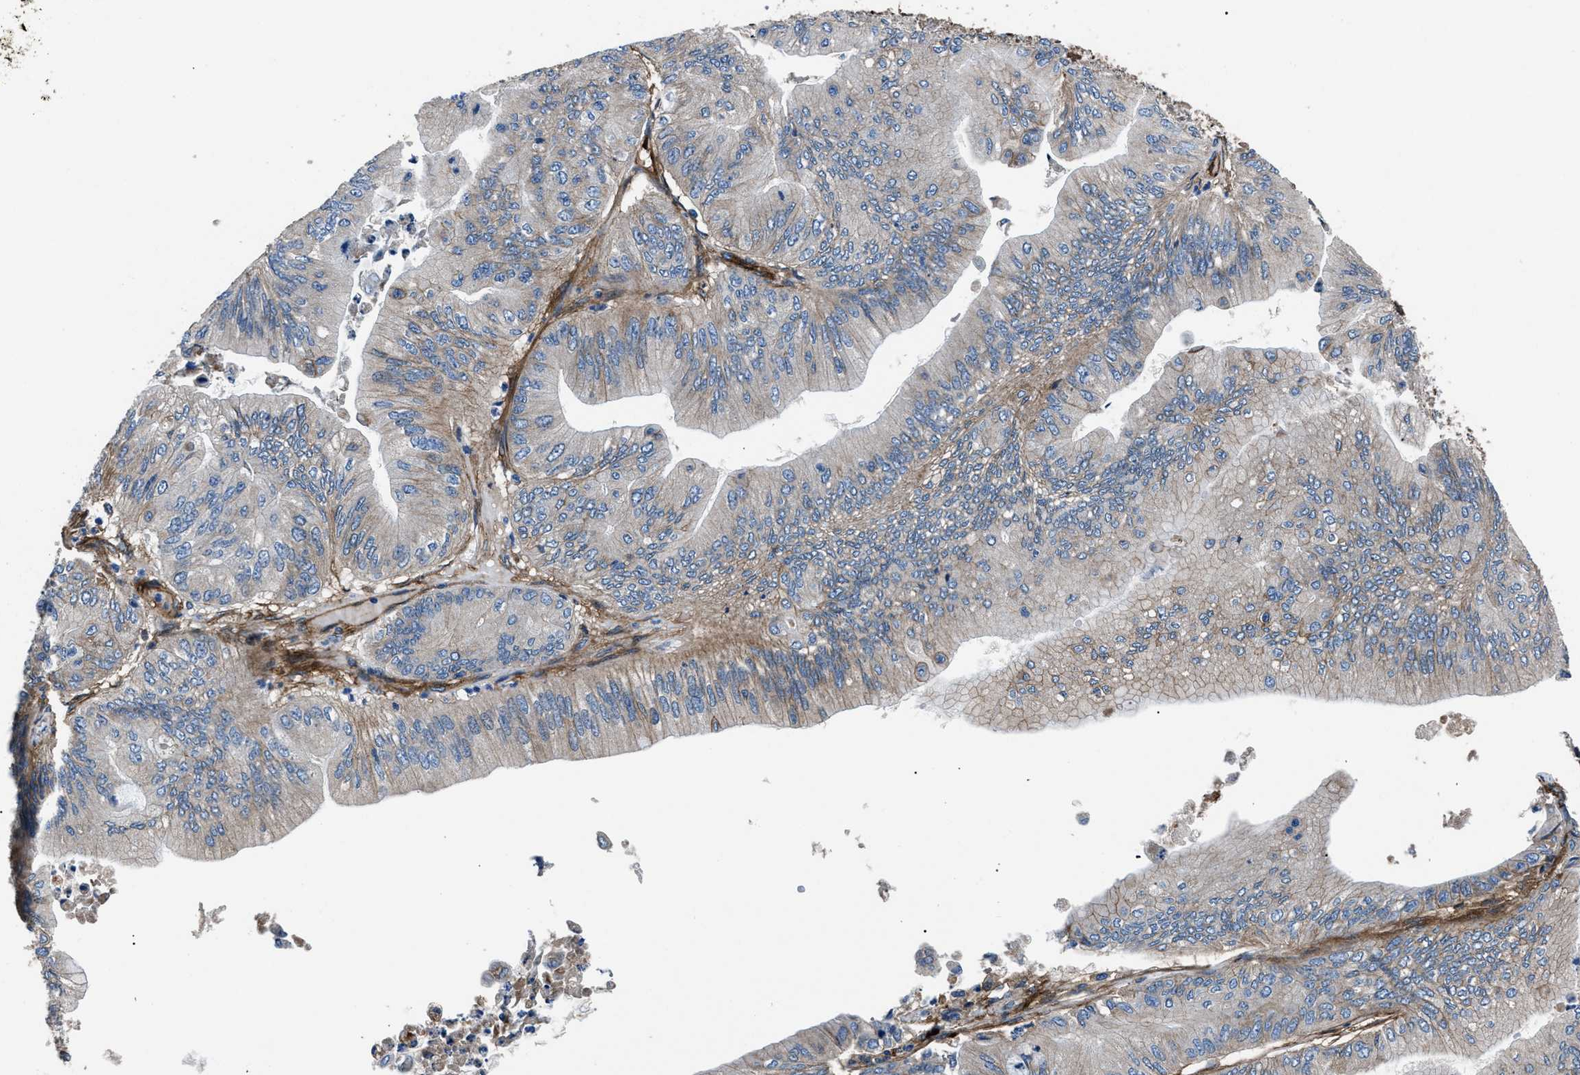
{"staining": {"intensity": "weak", "quantity": "<25%", "location": "cytoplasmic/membranous"}, "tissue": "ovarian cancer", "cell_type": "Tumor cells", "image_type": "cancer", "snomed": [{"axis": "morphology", "description": "Cystadenocarcinoma, mucinous, NOS"}, {"axis": "topography", "description": "Ovary"}], "caption": "High magnification brightfield microscopy of ovarian cancer stained with DAB (3,3'-diaminobenzidine) (brown) and counterstained with hematoxylin (blue): tumor cells show no significant expression.", "gene": "CD276", "patient": {"sex": "female", "age": 61}}